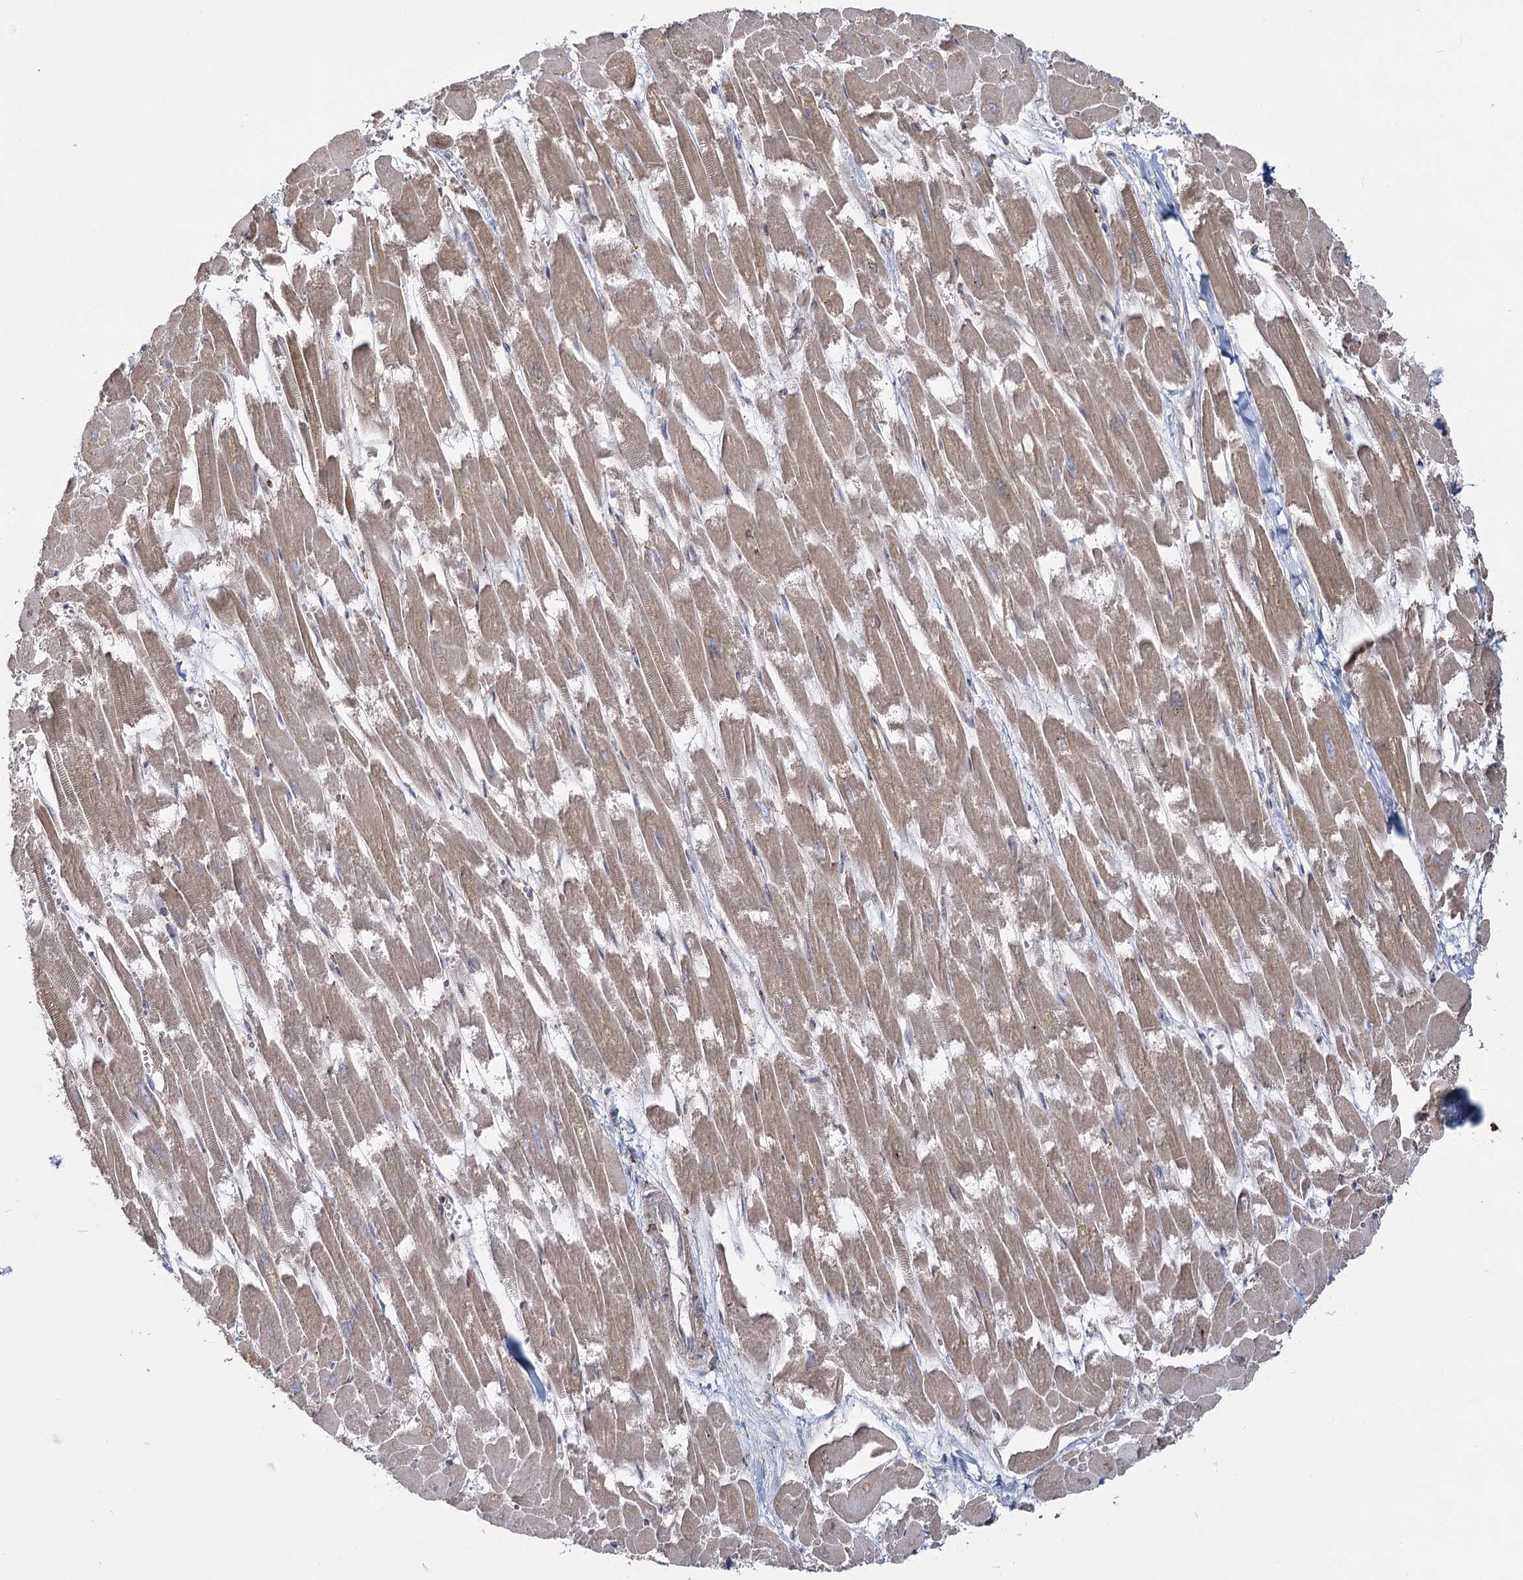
{"staining": {"intensity": "moderate", "quantity": "25%-75%", "location": "cytoplasmic/membranous"}, "tissue": "heart muscle", "cell_type": "Cardiomyocytes", "image_type": "normal", "snomed": [{"axis": "morphology", "description": "Normal tissue, NOS"}, {"axis": "topography", "description": "Heart"}], "caption": "Immunohistochemistry of unremarkable heart muscle displays medium levels of moderate cytoplasmic/membranous positivity in approximately 25%-75% of cardiomyocytes.", "gene": "ZCCHC9", "patient": {"sex": "male", "age": 54}}